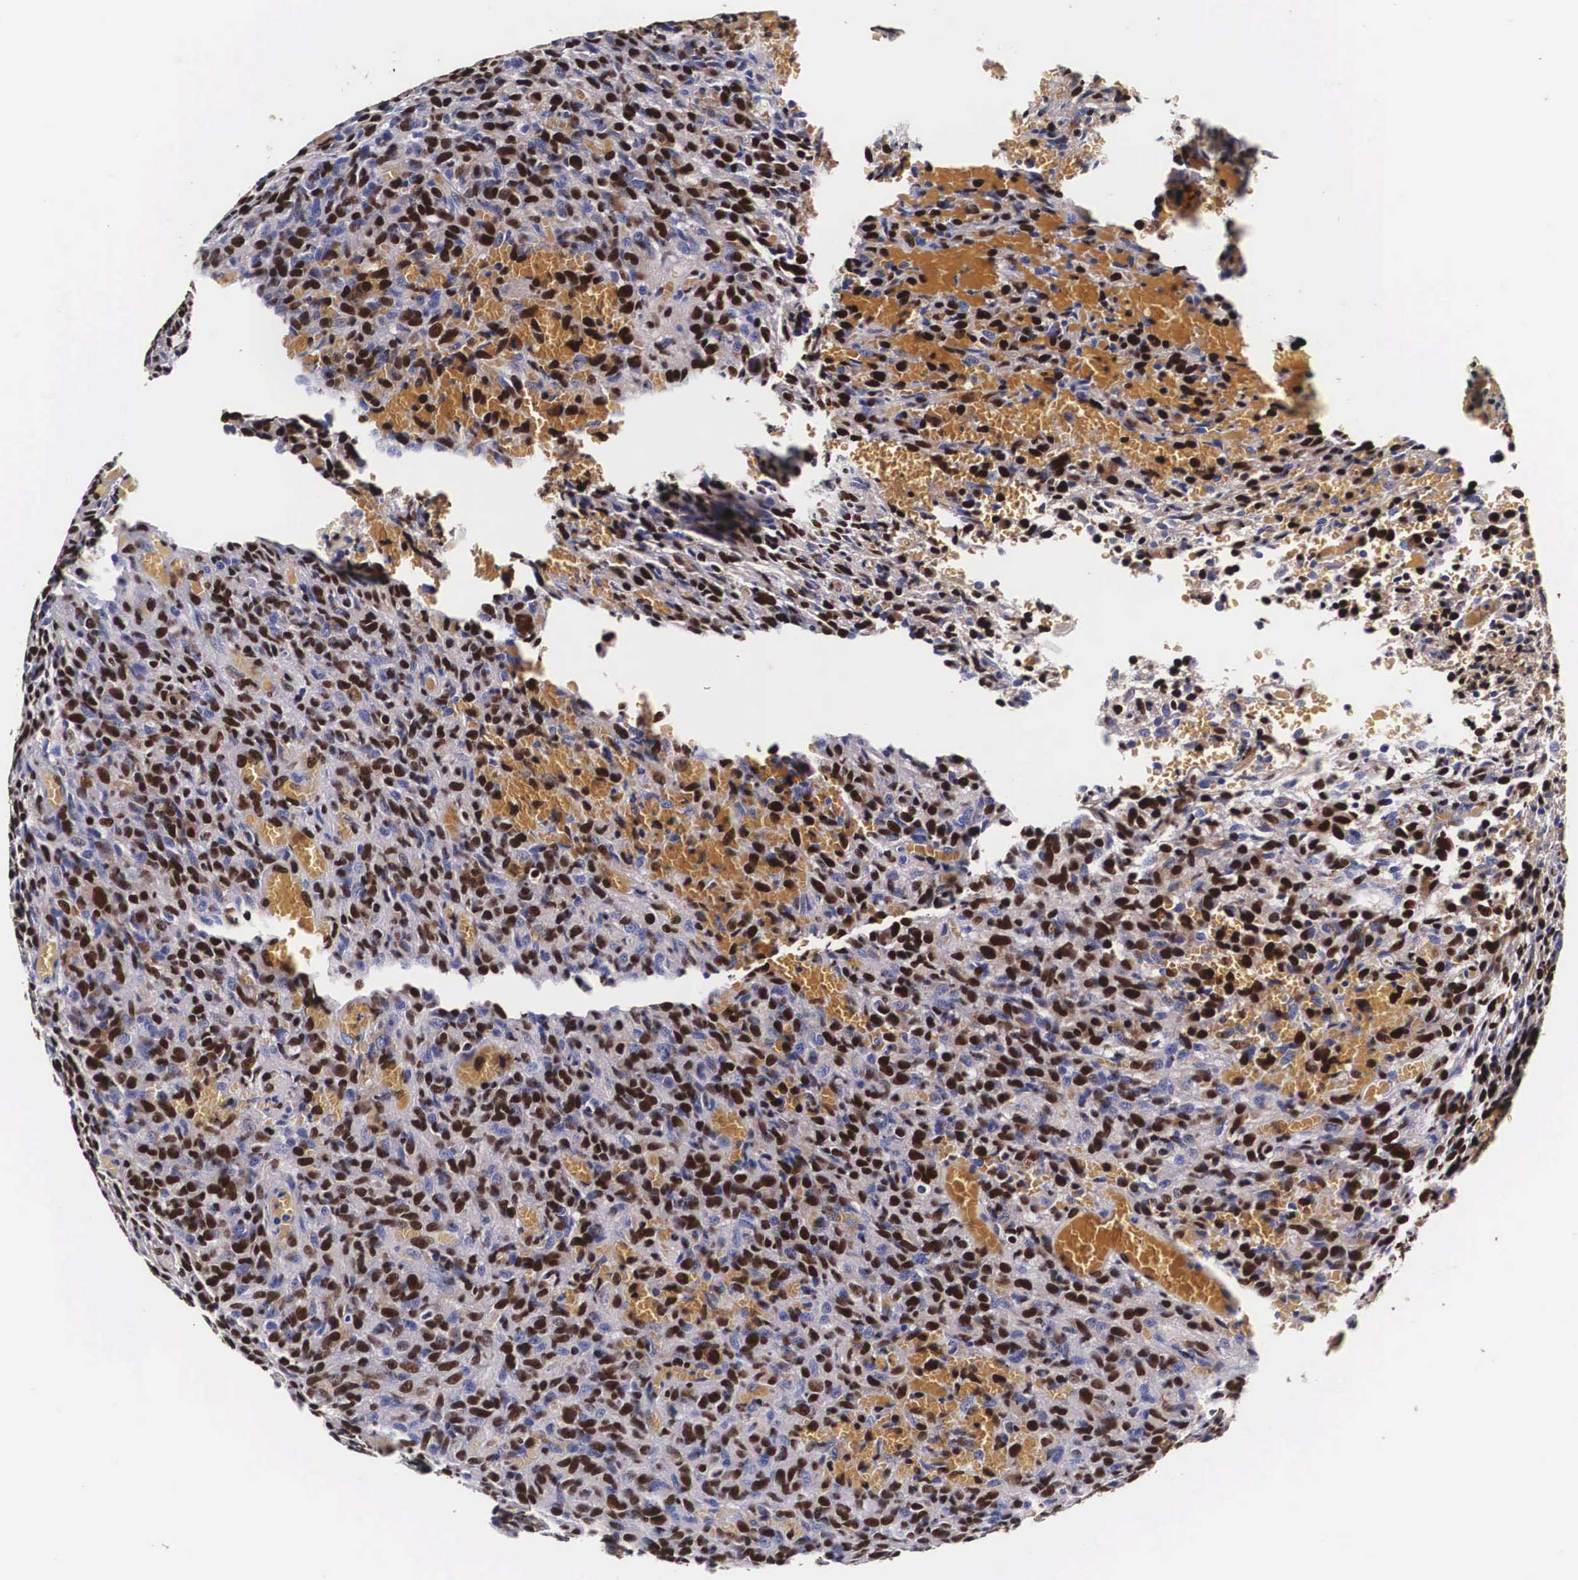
{"staining": {"intensity": "strong", "quantity": "25%-75%", "location": "nuclear"}, "tissue": "glioma", "cell_type": "Tumor cells", "image_type": "cancer", "snomed": [{"axis": "morphology", "description": "Glioma, malignant, High grade"}, {"axis": "topography", "description": "Brain"}], "caption": "Protein staining exhibits strong nuclear staining in about 25%-75% of tumor cells in malignant high-grade glioma.", "gene": "PABPN1", "patient": {"sex": "male", "age": 56}}